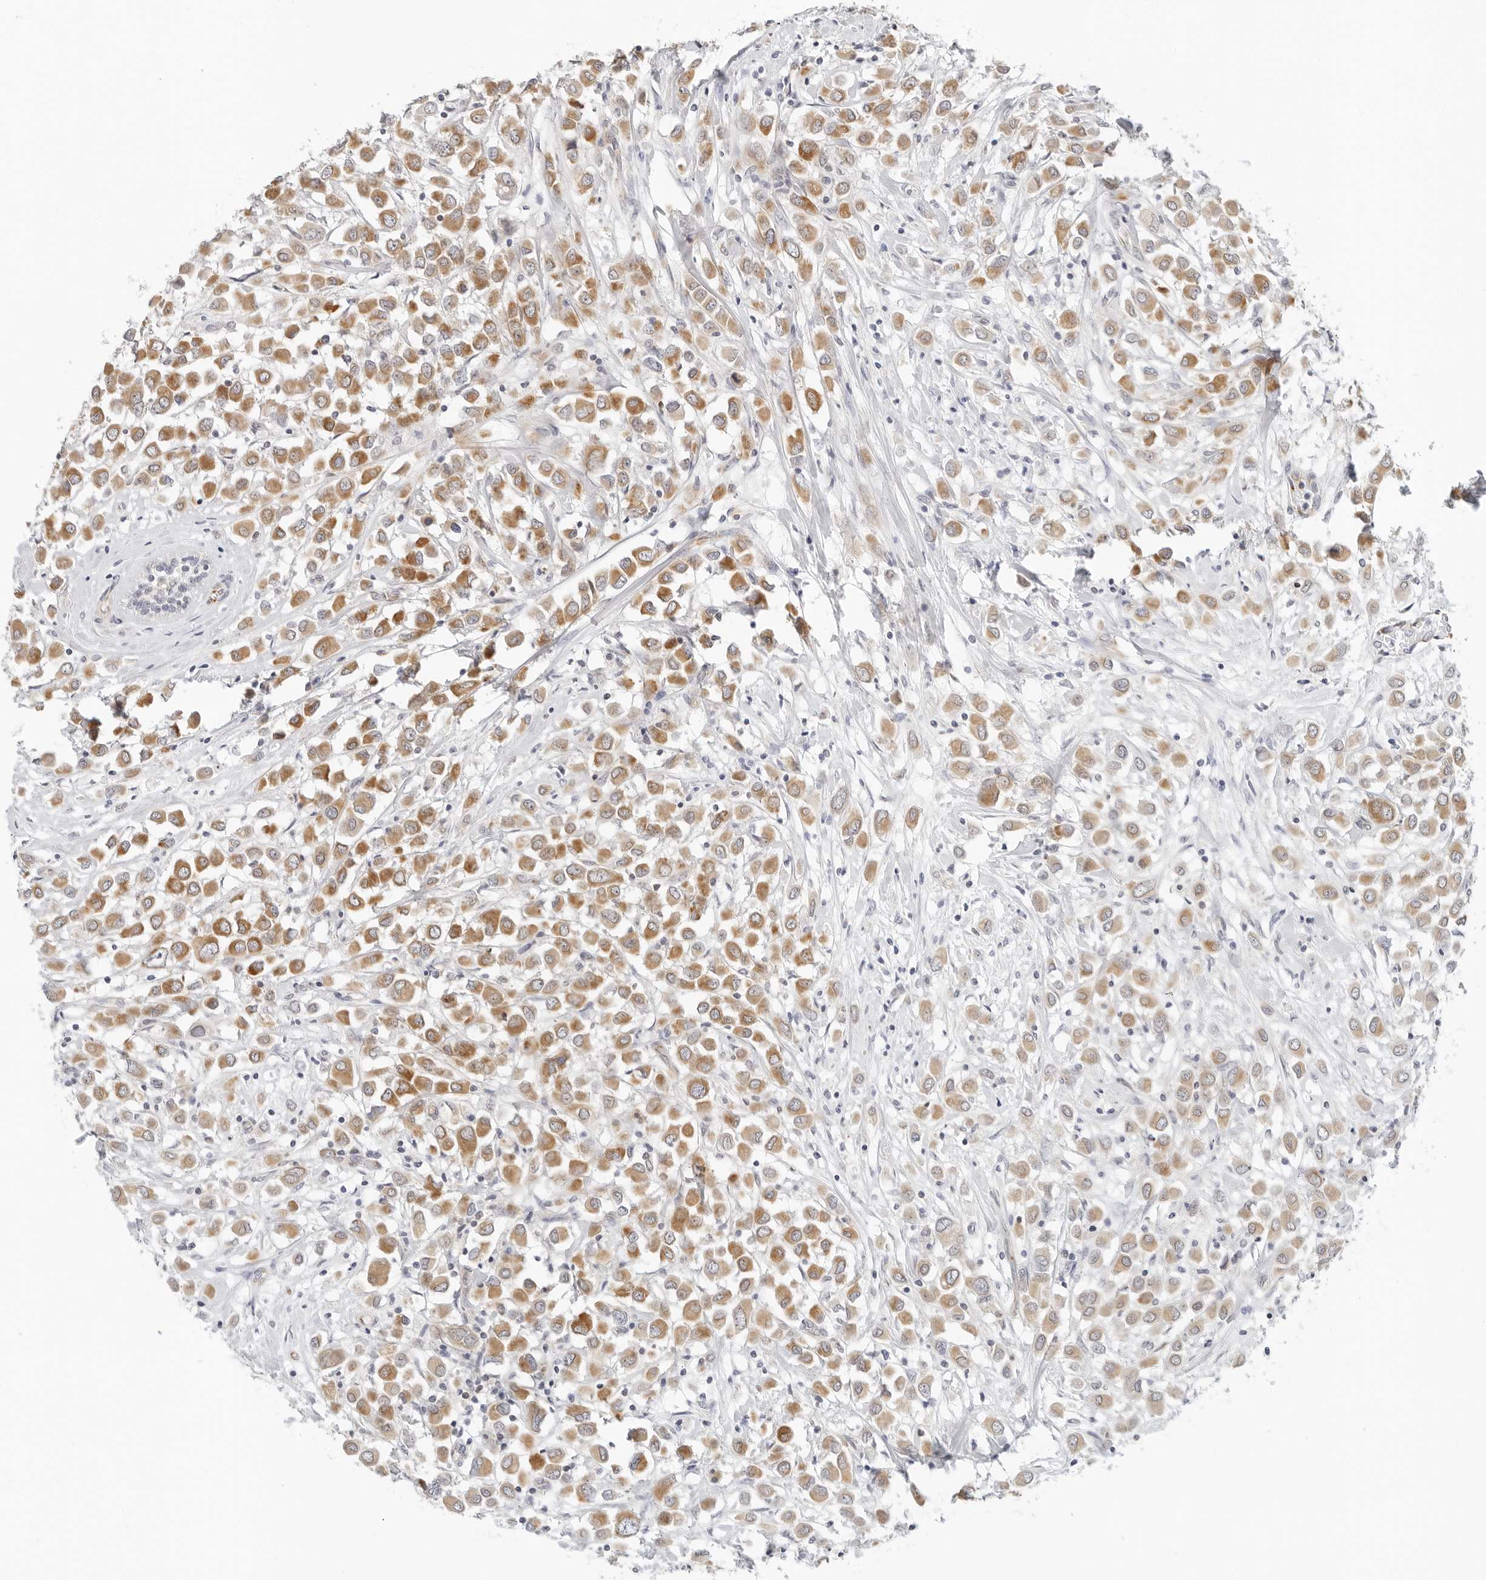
{"staining": {"intensity": "moderate", "quantity": ">75%", "location": "cytoplasmic/membranous"}, "tissue": "breast cancer", "cell_type": "Tumor cells", "image_type": "cancer", "snomed": [{"axis": "morphology", "description": "Duct carcinoma"}, {"axis": "topography", "description": "Breast"}], "caption": "Immunohistochemistry (IHC) histopathology image of human breast cancer stained for a protein (brown), which displays medium levels of moderate cytoplasmic/membranous positivity in approximately >75% of tumor cells.", "gene": "RC3H1", "patient": {"sex": "female", "age": 61}}